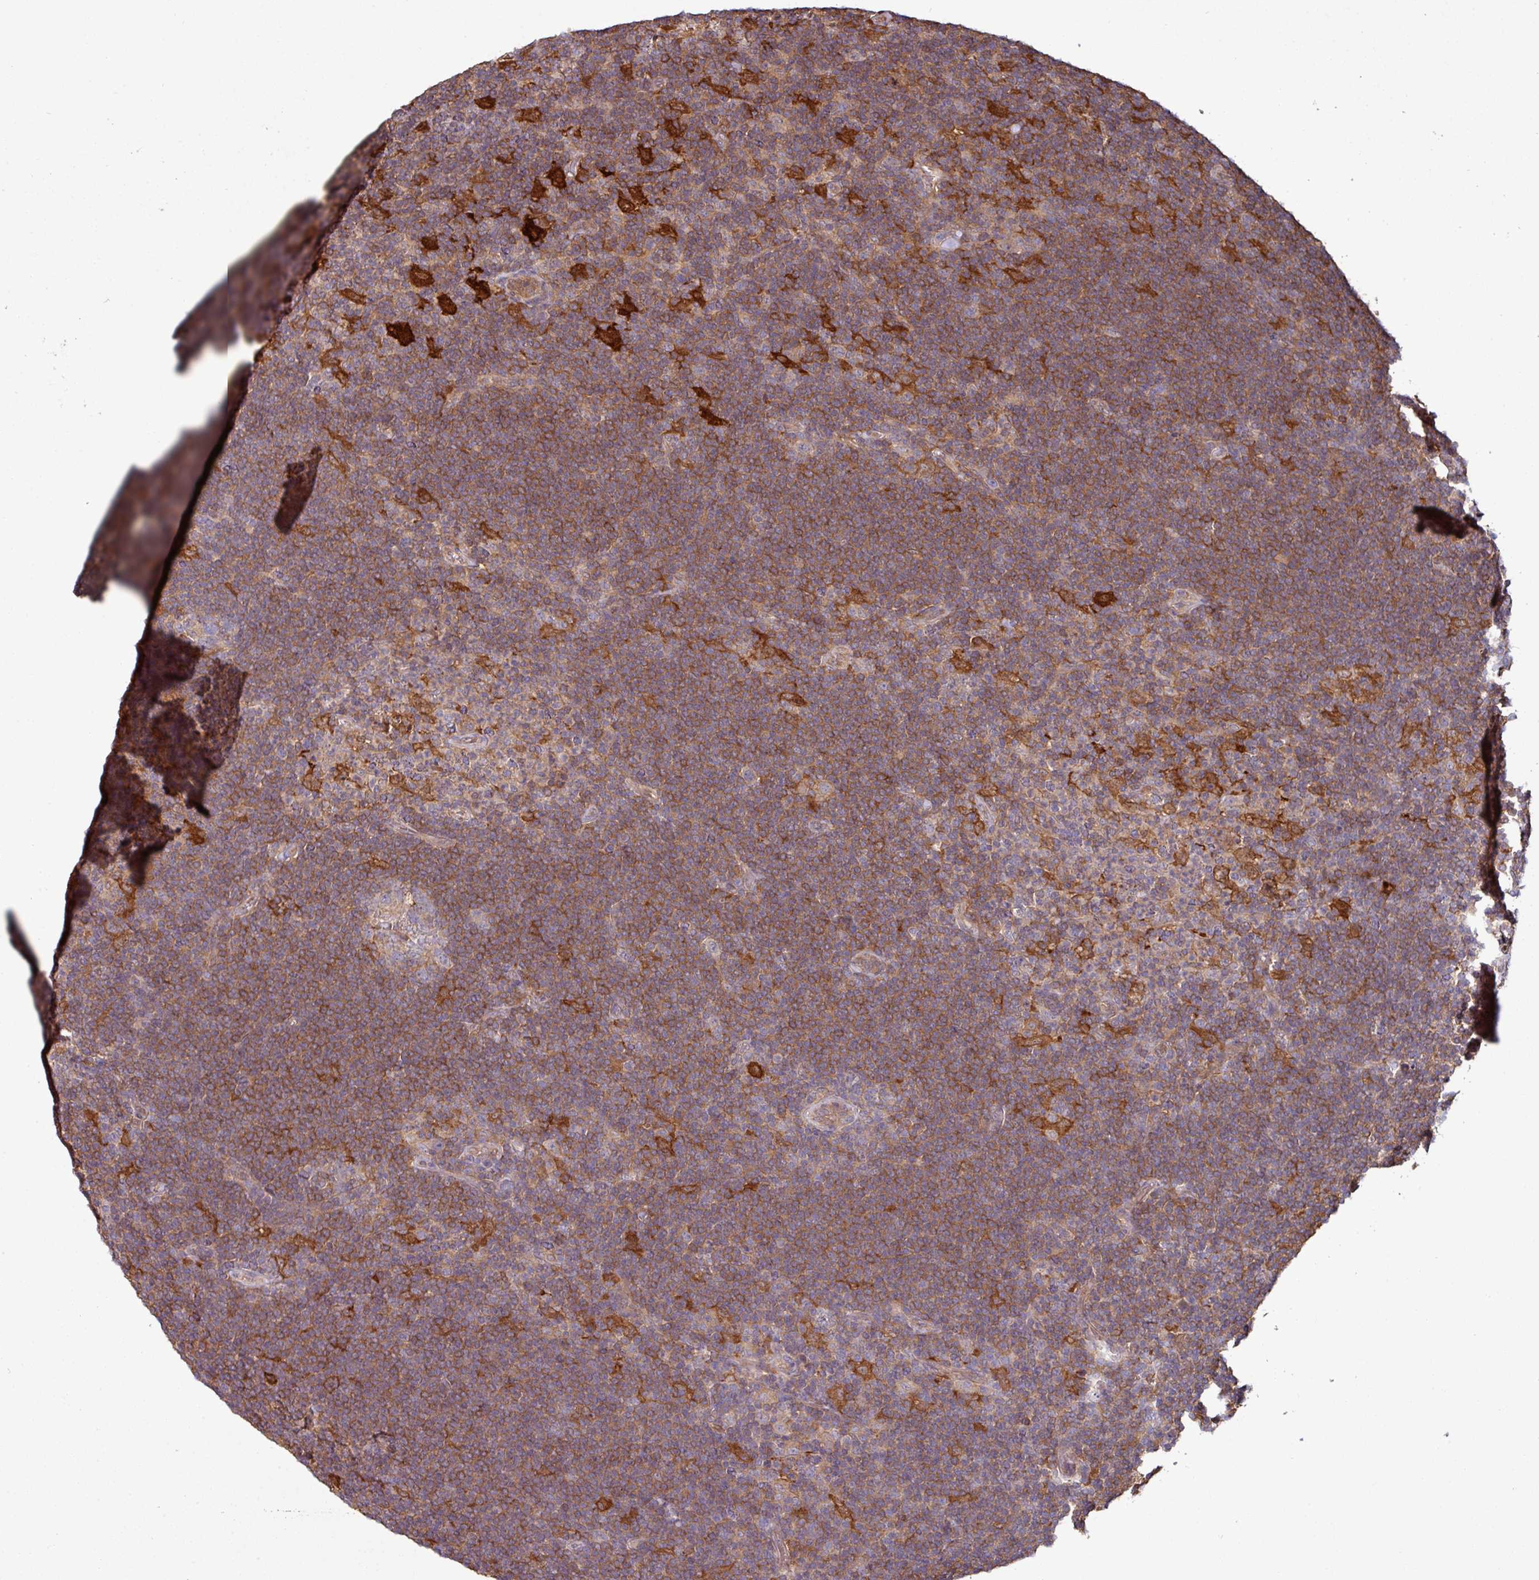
{"staining": {"intensity": "weak", "quantity": "<25%", "location": "cytoplasmic/membranous"}, "tissue": "lymphoma", "cell_type": "Tumor cells", "image_type": "cancer", "snomed": [{"axis": "morphology", "description": "Hodgkin's disease, NOS"}, {"axis": "topography", "description": "Lymph node"}], "caption": "Immunohistochemistry (IHC) of human Hodgkin's disease demonstrates no staining in tumor cells.", "gene": "GNPDA1", "patient": {"sex": "female", "age": 57}}